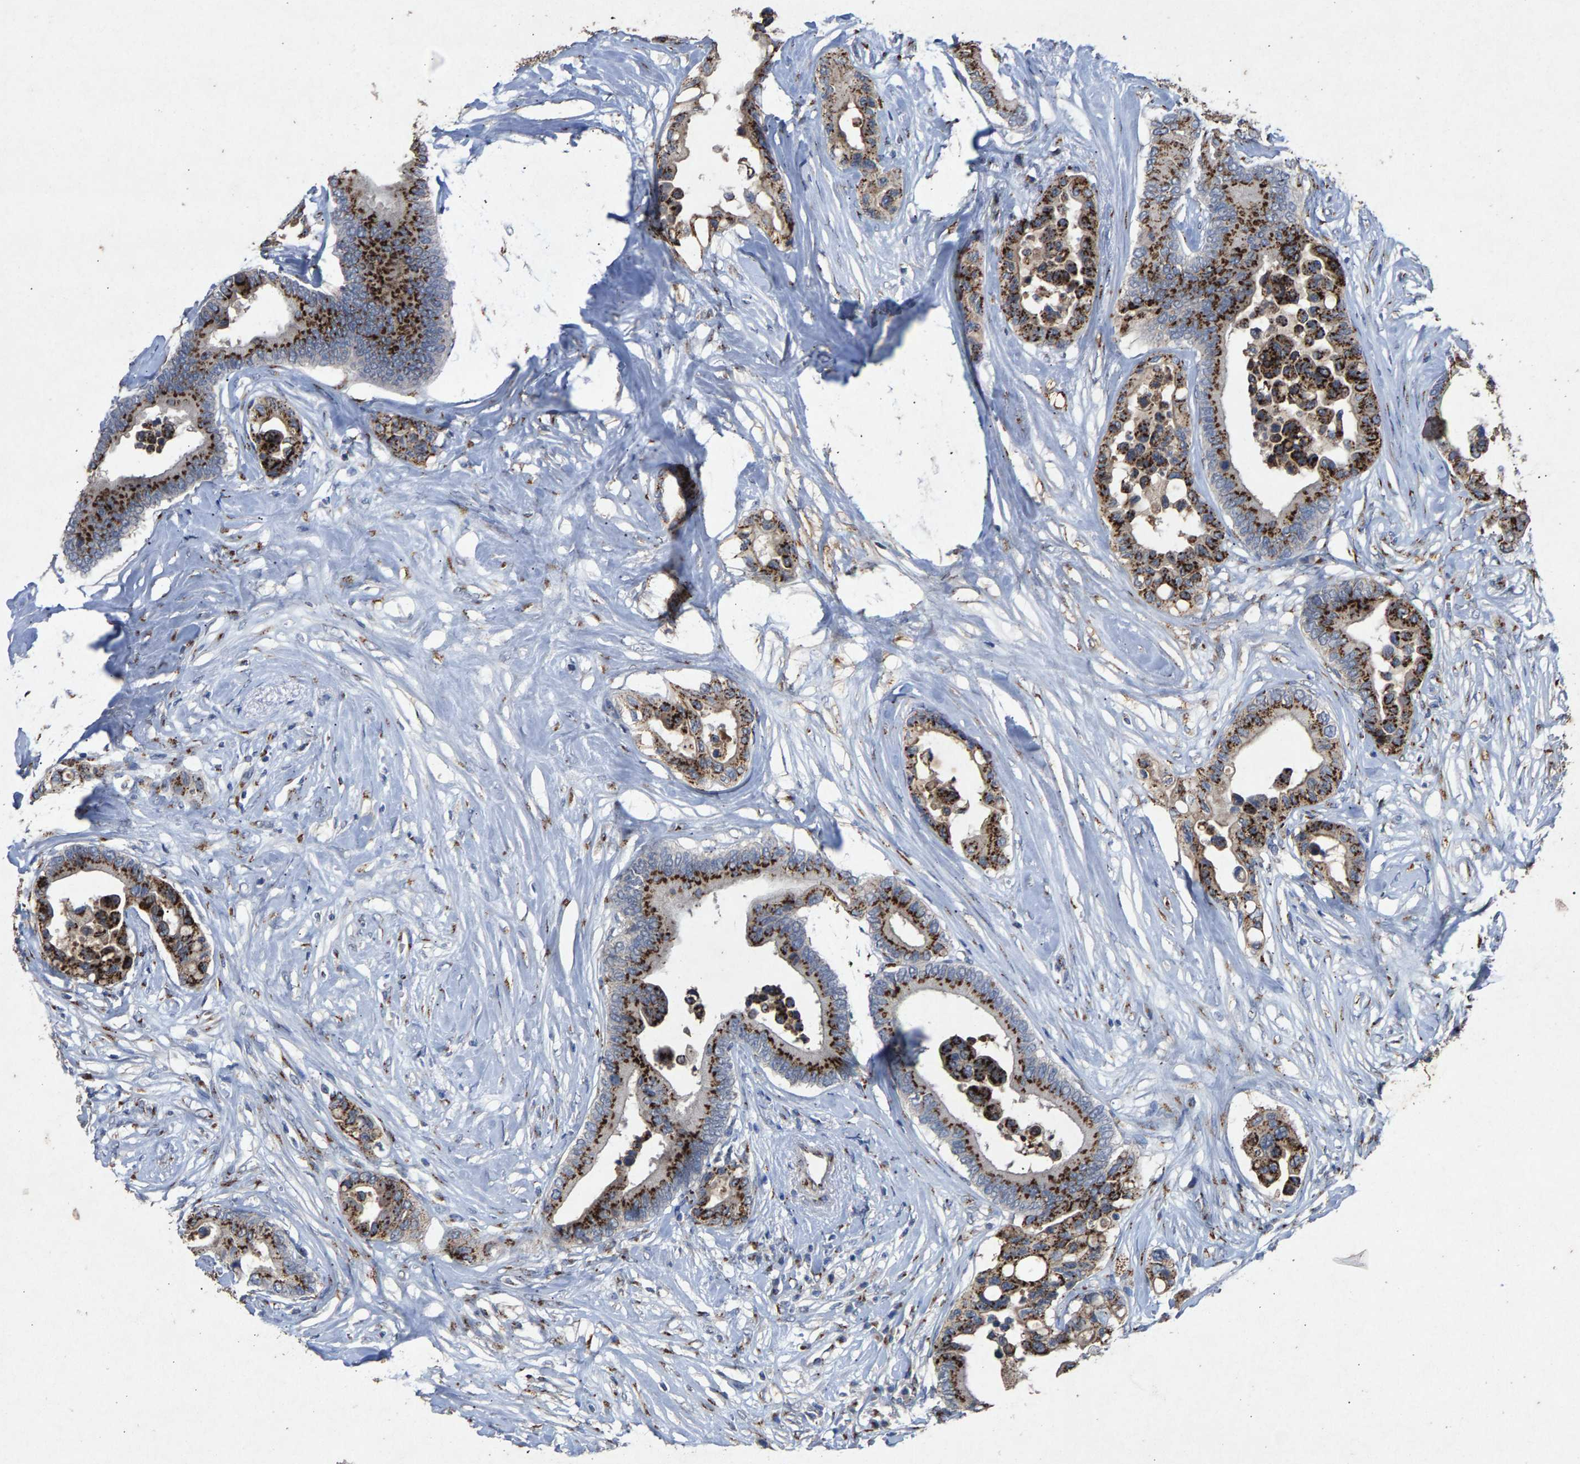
{"staining": {"intensity": "strong", "quantity": ">75%", "location": "cytoplasmic/membranous"}, "tissue": "colorectal cancer", "cell_type": "Tumor cells", "image_type": "cancer", "snomed": [{"axis": "morphology", "description": "Normal tissue, NOS"}, {"axis": "morphology", "description": "Adenocarcinoma, NOS"}, {"axis": "topography", "description": "Colon"}], "caption": "This histopathology image reveals adenocarcinoma (colorectal) stained with immunohistochemistry to label a protein in brown. The cytoplasmic/membranous of tumor cells show strong positivity for the protein. Nuclei are counter-stained blue.", "gene": "MAN2A1", "patient": {"sex": "male", "age": 82}}